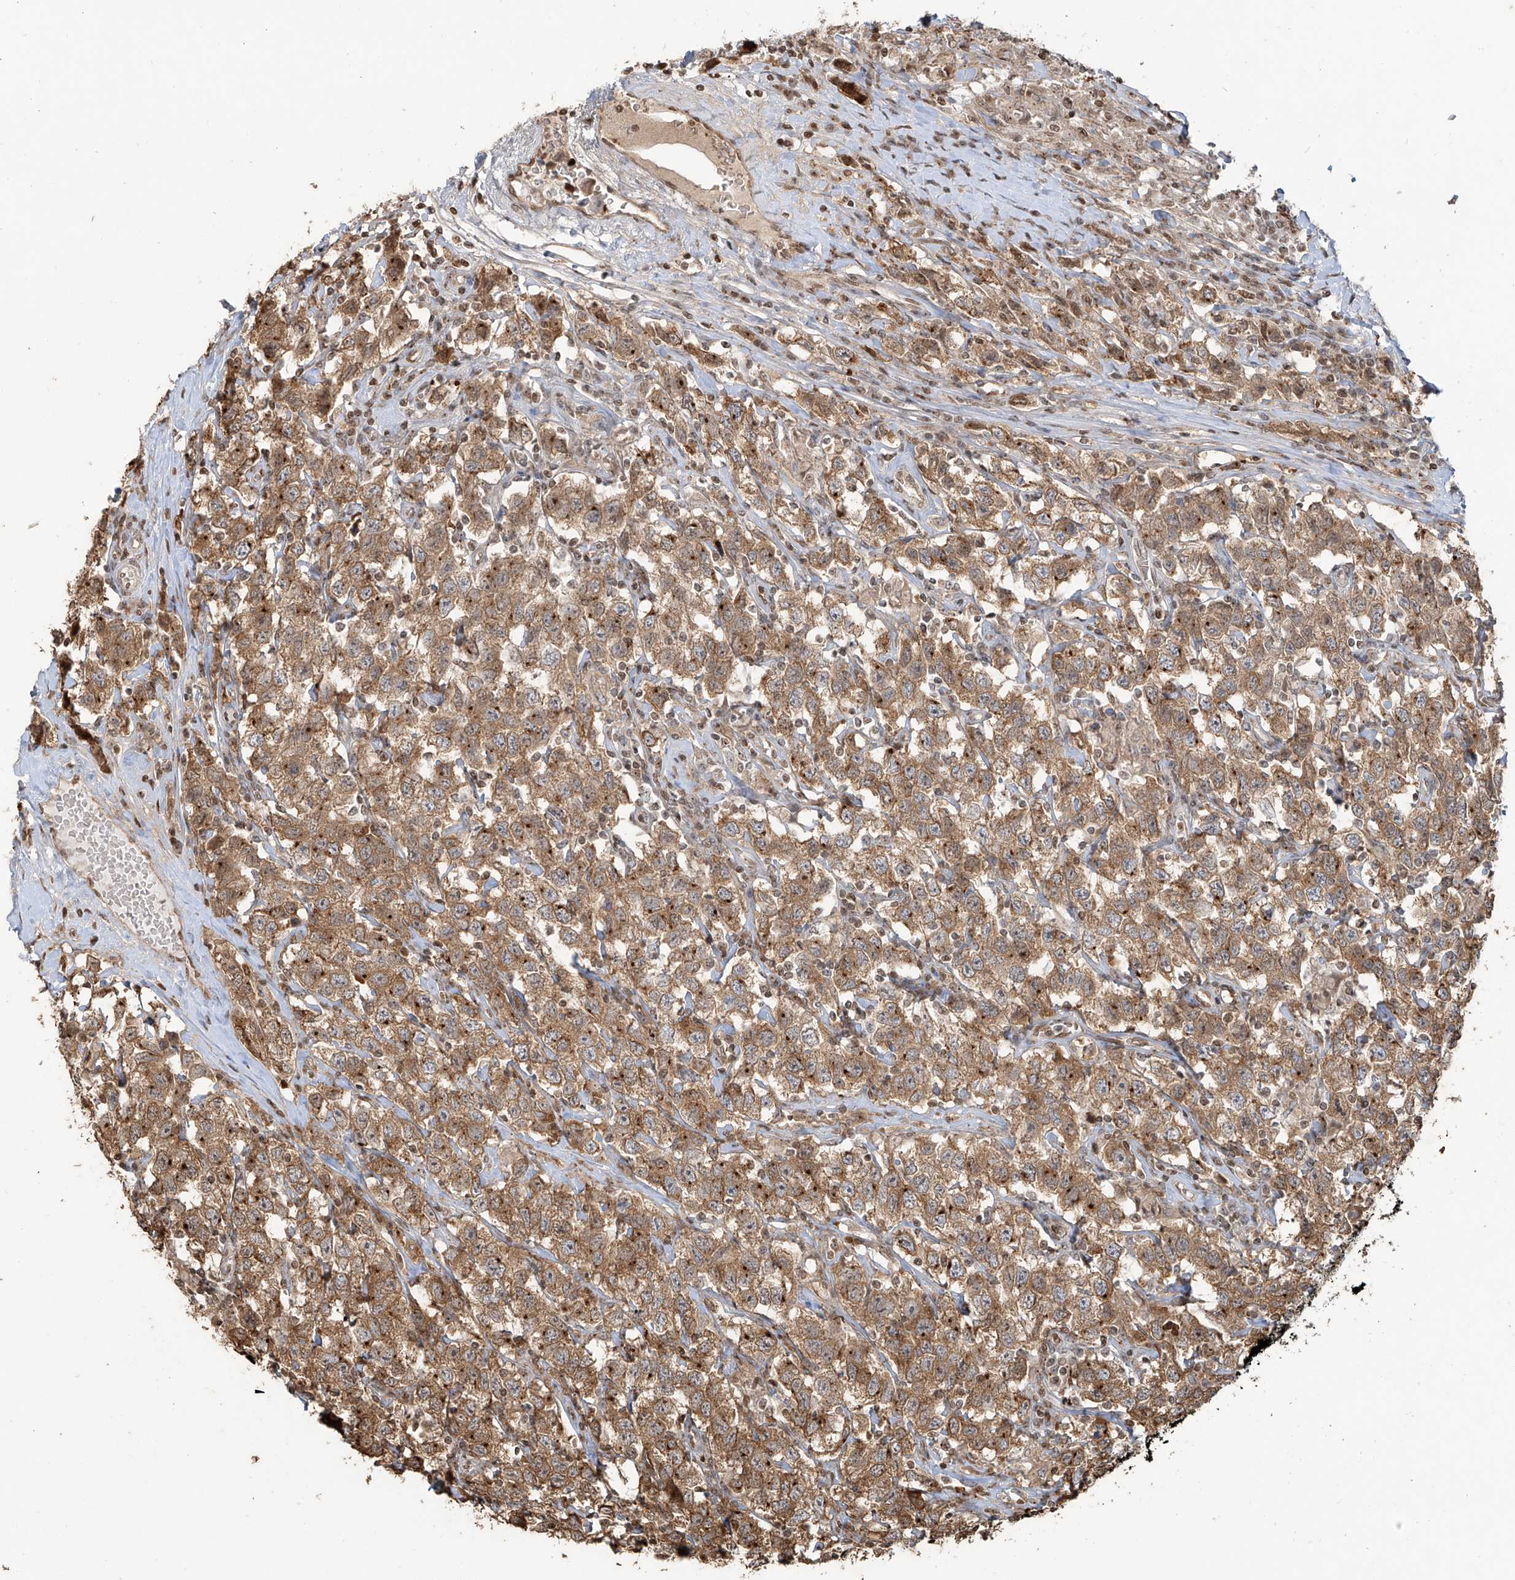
{"staining": {"intensity": "moderate", "quantity": ">75%", "location": "cytoplasmic/membranous"}, "tissue": "testis cancer", "cell_type": "Tumor cells", "image_type": "cancer", "snomed": [{"axis": "morphology", "description": "Seminoma, NOS"}, {"axis": "topography", "description": "Testis"}], "caption": "Immunohistochemistry histopathology image of neoplastic tissue: human testis cancer (seminoma) stained using immunohistochemistry (IHC) exhibits medium levels of moderate protein expression localized specifically in the cytoplasmic/membranous of tumor cells, appearing as a cytoplasmic/membranous brown color.", "gene": "VMP1", "patient": {"sex": "male", "age": 41}}